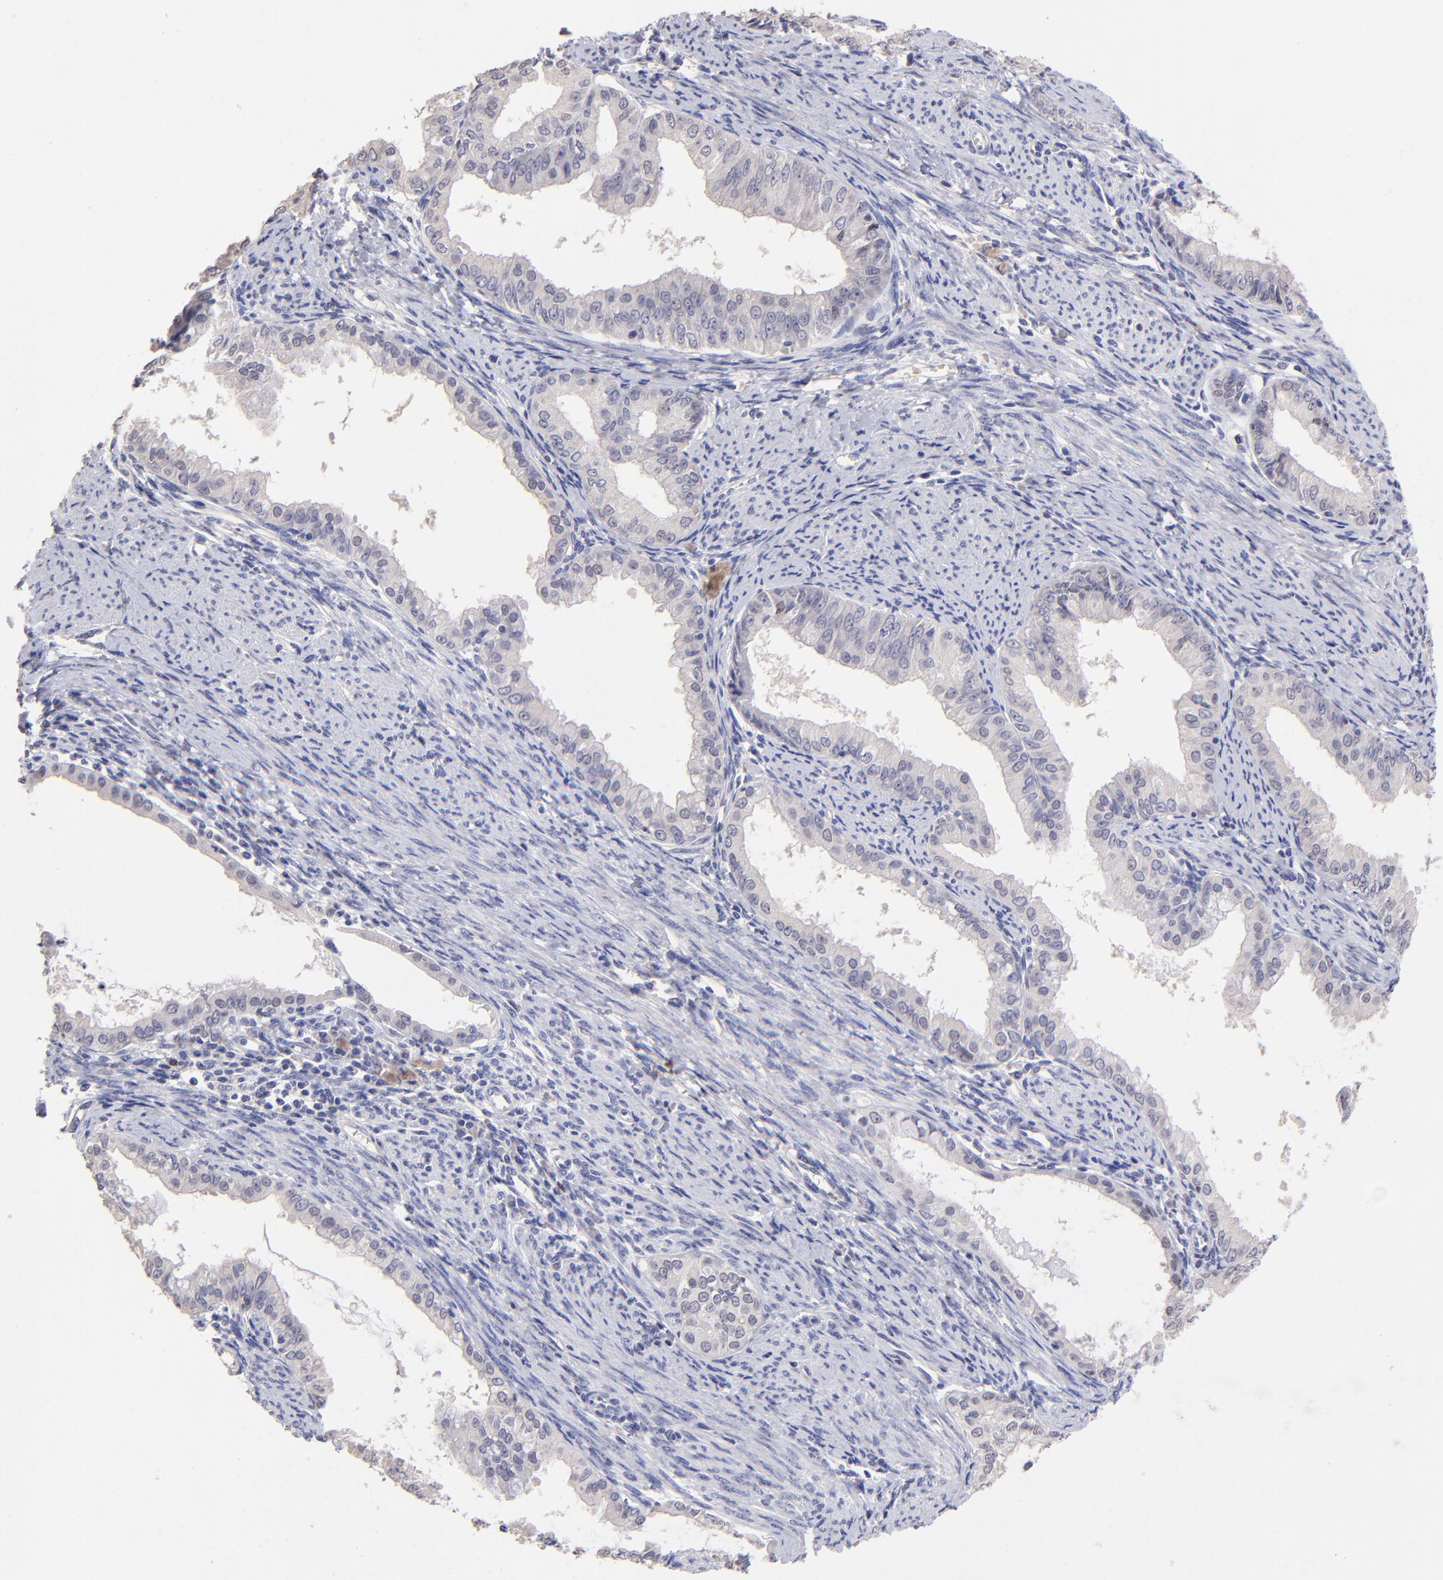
{"staining": {"intensity": "weak", "quantity": "<25%", "location": "nuclear"}, "tissue": "endometrial cancer", "cell_type": "Tumor cells", "image_type": "cancer", "snomed": [{"axis": "morphology", "description": "Adenocarcinoma, NOS"}, {"axis": "topography", "description": "Endometrium"}], "caption": "IHC of human adenocarcinoma (endometrial) shows no expression in tumor cells. (Brightfield microscopy of DAB IHC at high magnification).", "gene": "DNMT1", "patient": {"sex": "female", "age": 76}}